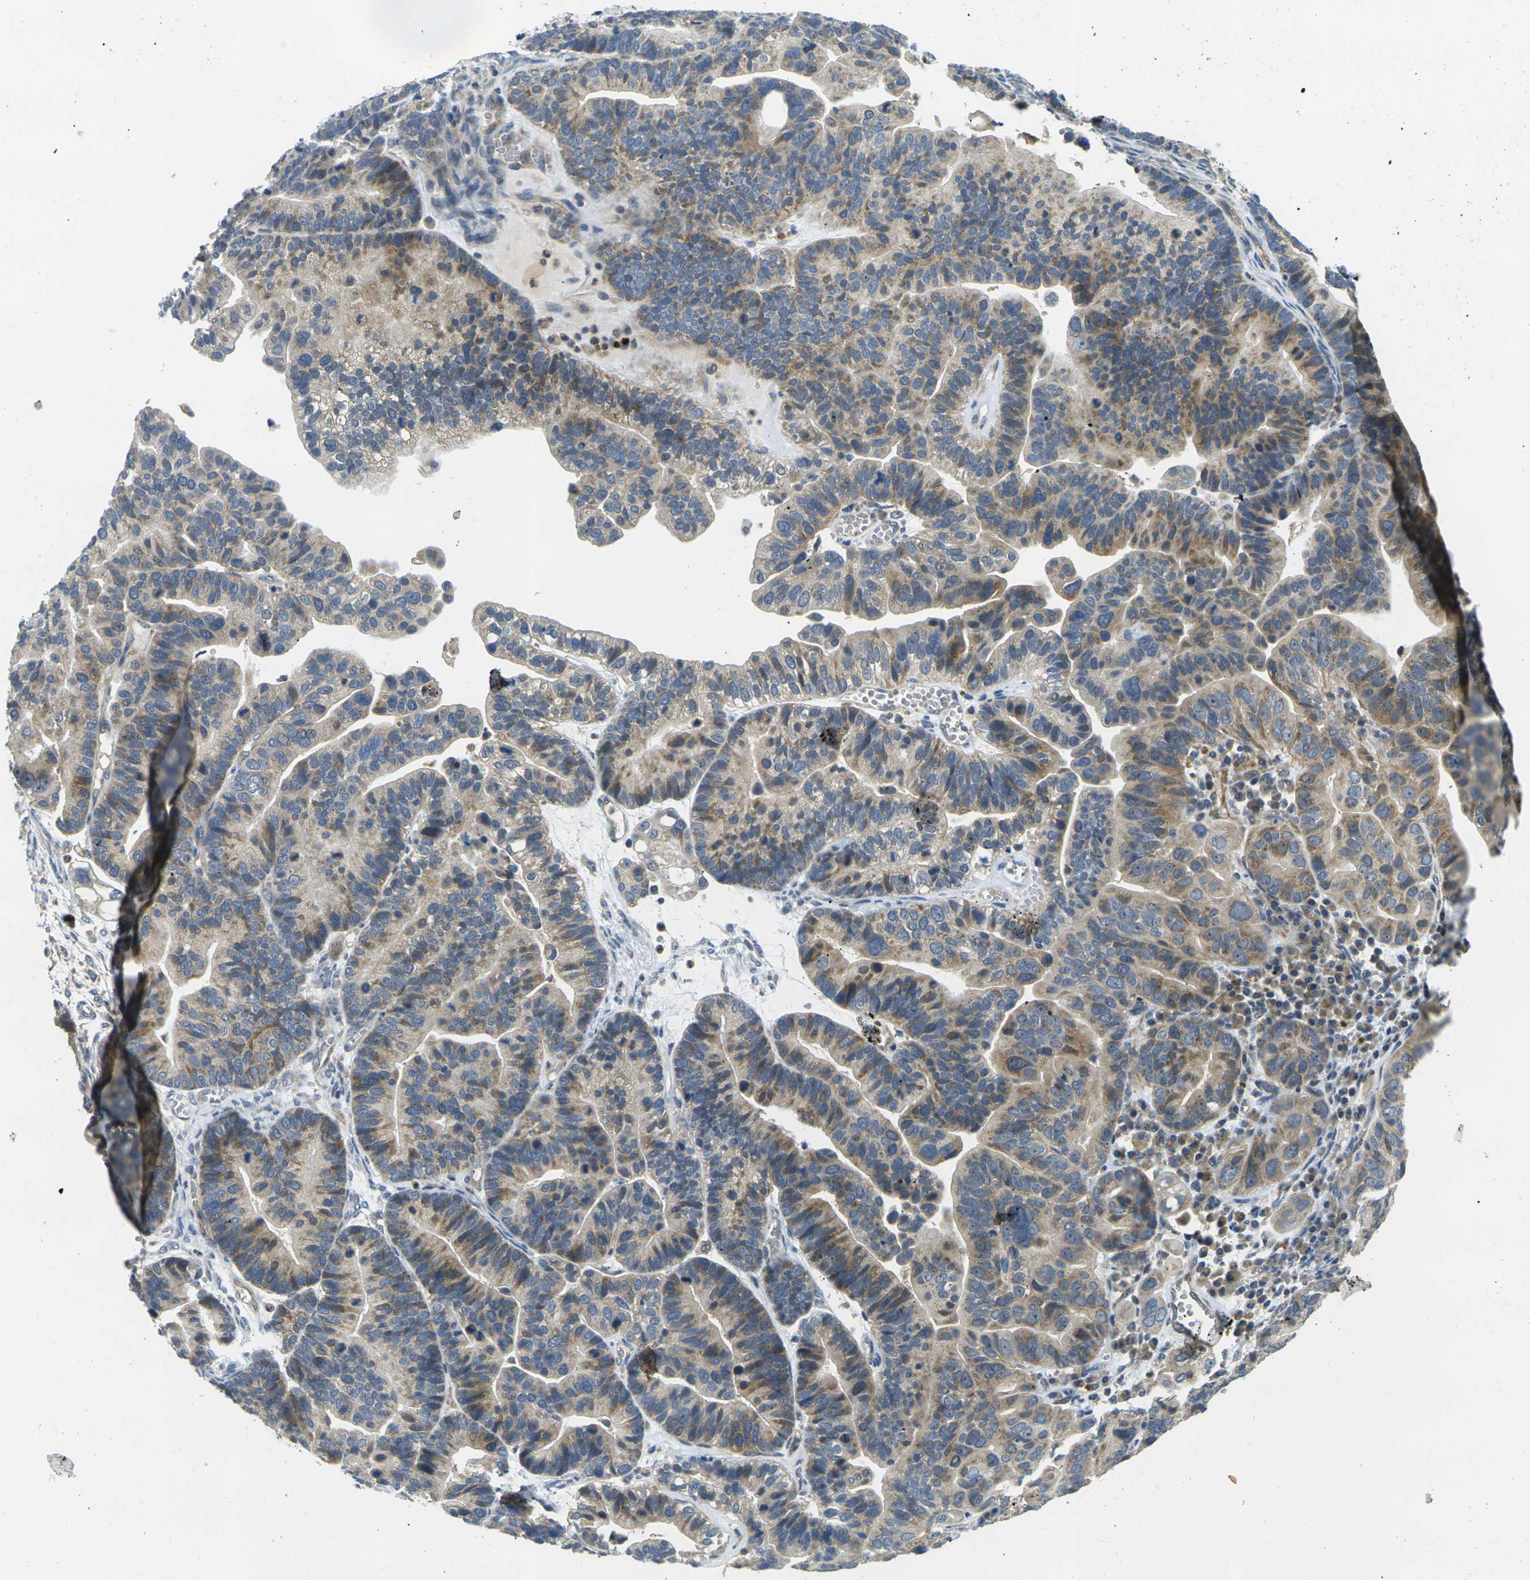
{"staining": {"intensity": "moderate", "quantity": "25%-75%", "location": "cytoplasmic/membranous"}, "tissue": "ovarian cancer", "cell_type": "Tumor cells", "image_type": "cancer", "snomed": [{"axis": "morphology", "description": "Cystadenocarcinoma, serous, NOS"}, {"axis": "topography", "description": "Ovary"}], "caption": "Ovarian serous cystadenocarcinoma stained with a brown dye reveals moderate cytoplasmic/membranous positive staining in about 25%-75% of tumor cells.", "gene": "MINAR2", "patient": {"sex": "female", "age": 56}}